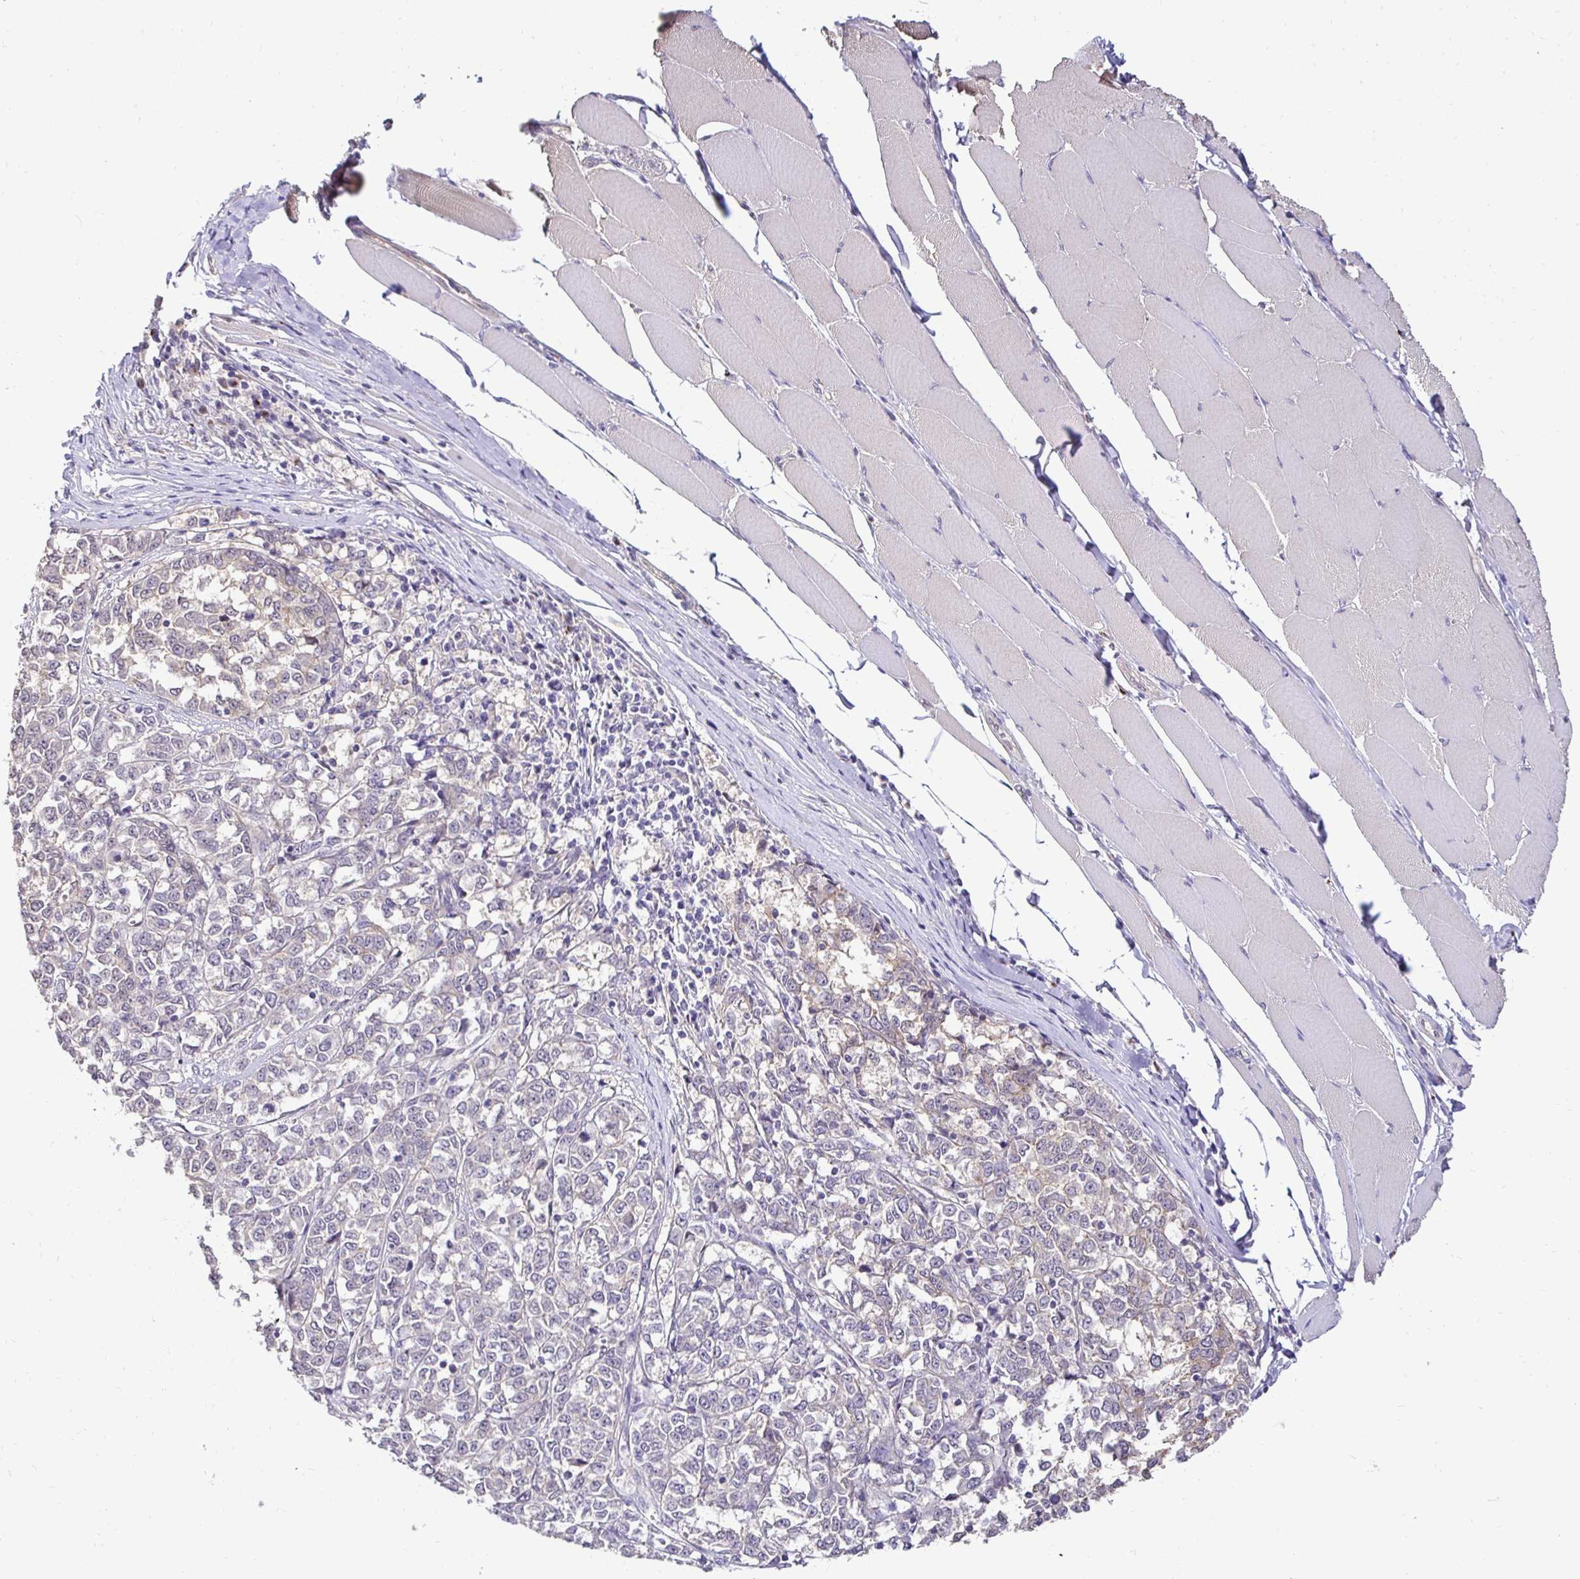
{"staining": {"intensity": "negative", "quantity": "none", "location": "none"}, "tissue": "melanoma", "cell_type": "Tumor cells", "image_type": "cancer", "snomed": [{"axis": "morphology", "description": "Malignant melanoma, NOS"}, {"axis": "topography", "description": "Skin"}], "caption": "Immunohistochemical staining of human malignant melanoma demonstrates no significant positivity in tumor cells.", "gene": "SLC9A1", "patient": {"sex": "female", "age": 72}}